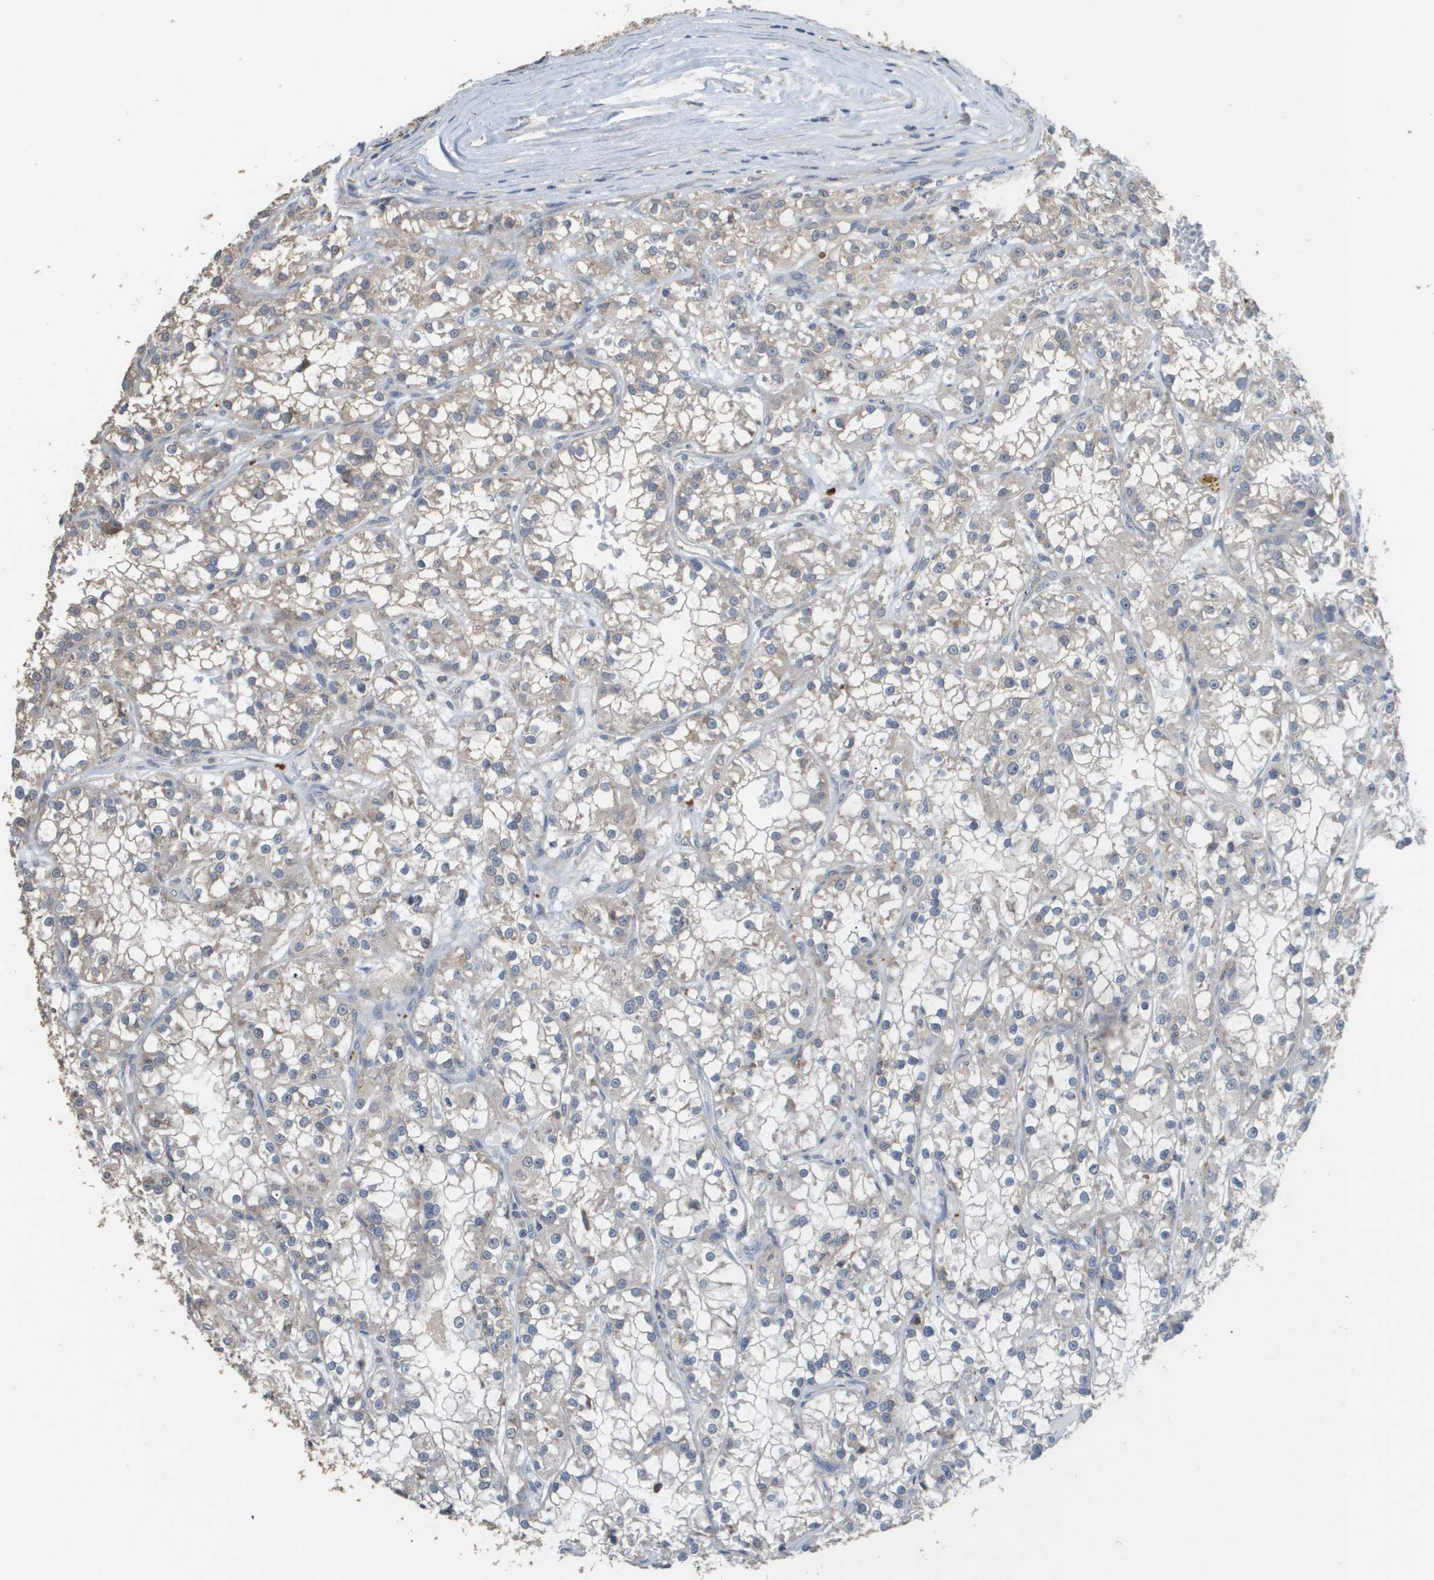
{"staining": {"intensity": "weak", "quantity": "<25%", "location": "cytoplasmic/membranous"}, "tissue": "renal cancer", "cell_type": "Tumor cells", "image_type": "cancer", "snomed": [{"axis": "morphology", "description": "Adenocarcinoma, NOS"}, {"axis": "topography", "description": "Kidney"}], "caption": "There is no significant expression in tumor cells of adenocarcinoma (renal). (DAB IHC visualized using brightfield microscopy, high magnification).", "gene": "RAB27B", "patient": {"sex": "female", "age": 52}}